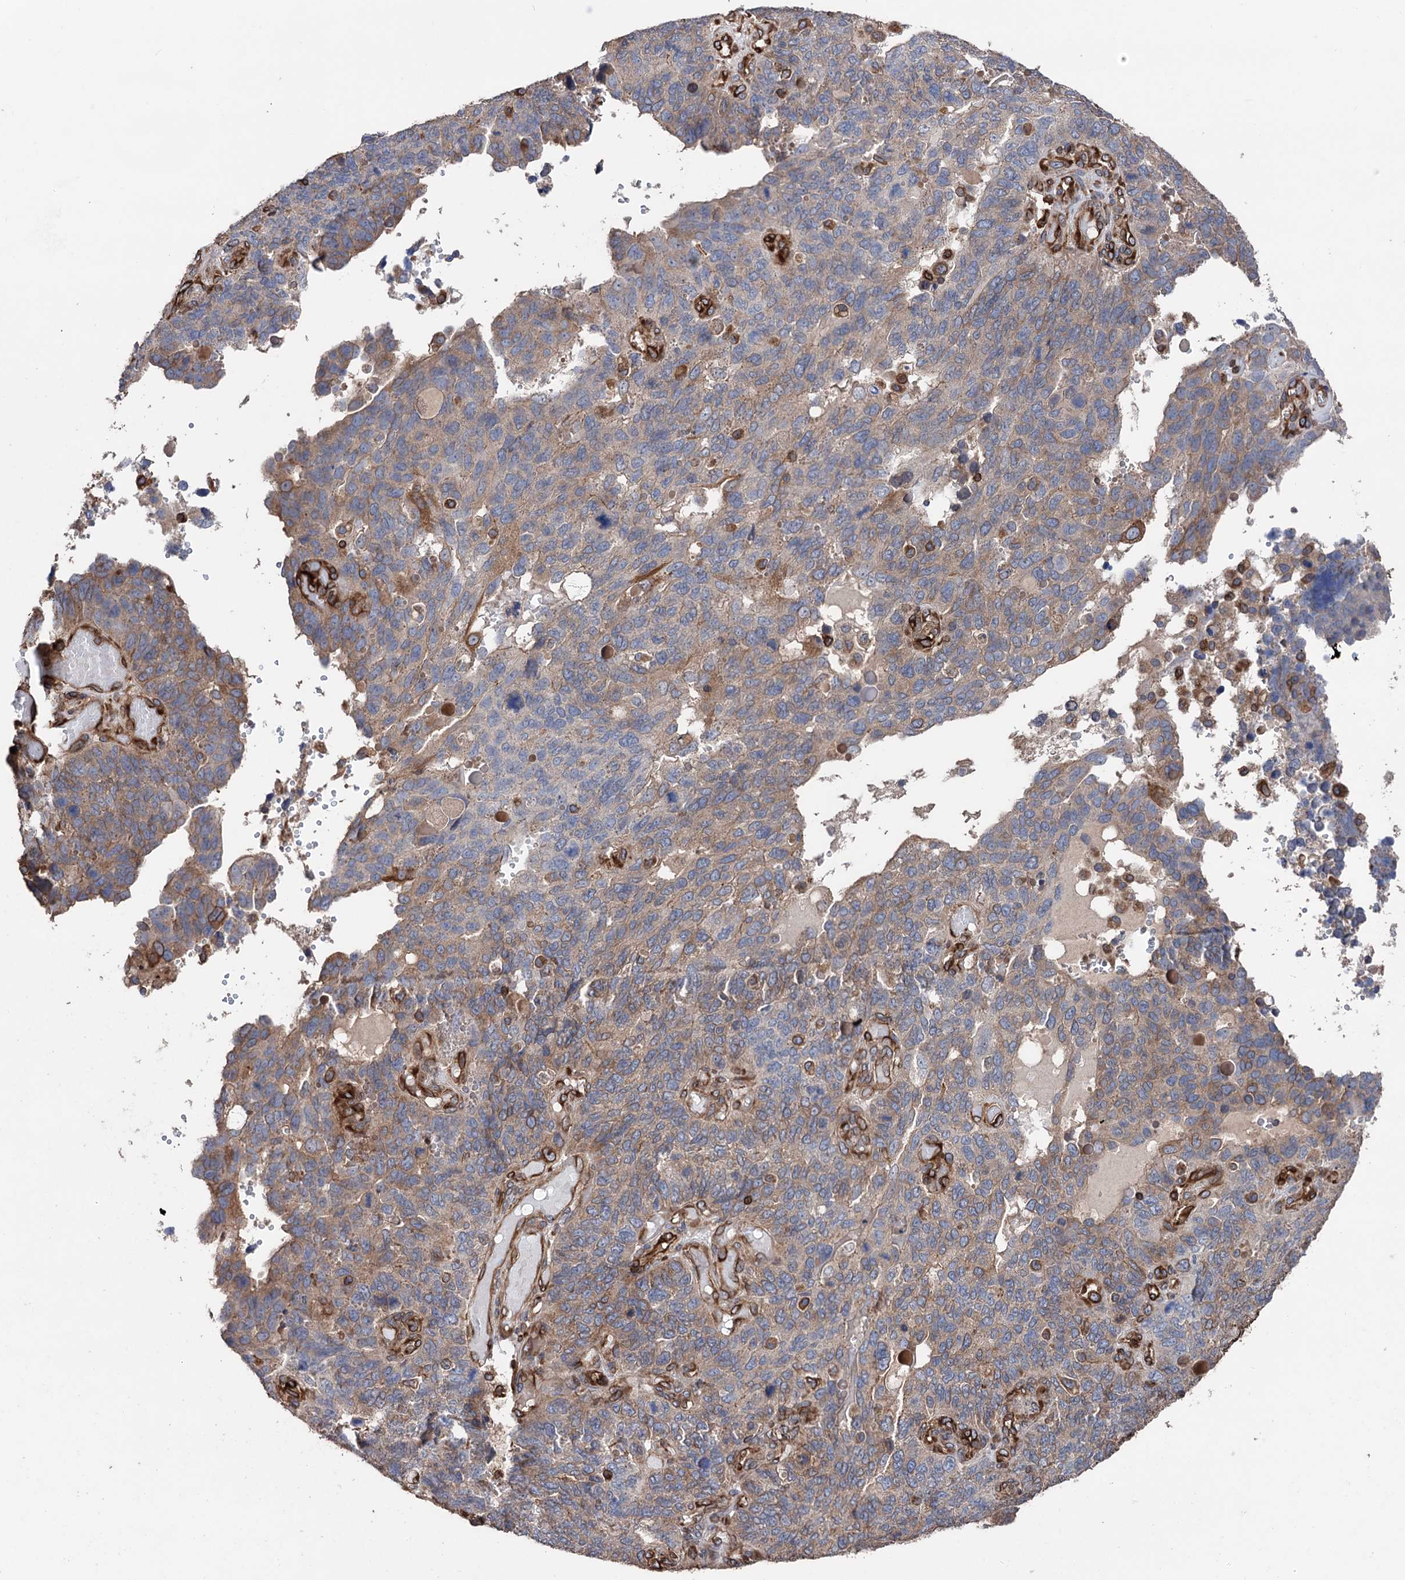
{"staining": {"intensity": "weak", "quantity": "<25%", "location": "cytoplasmic/membranous"}, "tissue": "endometrial cancer", "cell_type": "Tumor cells", "image_type": "cancer", "snomed": [{"axis": "morphology", "description": "Adenocarcinoma, NOS"}, {"axis": "topography", "description": "Endometrium"}], "caption": "Immunohistochemical staining of human endometrial cancer (adenocarcinoma) displays no significant expression in tumor cells.", "gene": "STING1", "patient": {"sex": "female", "age": 66}}